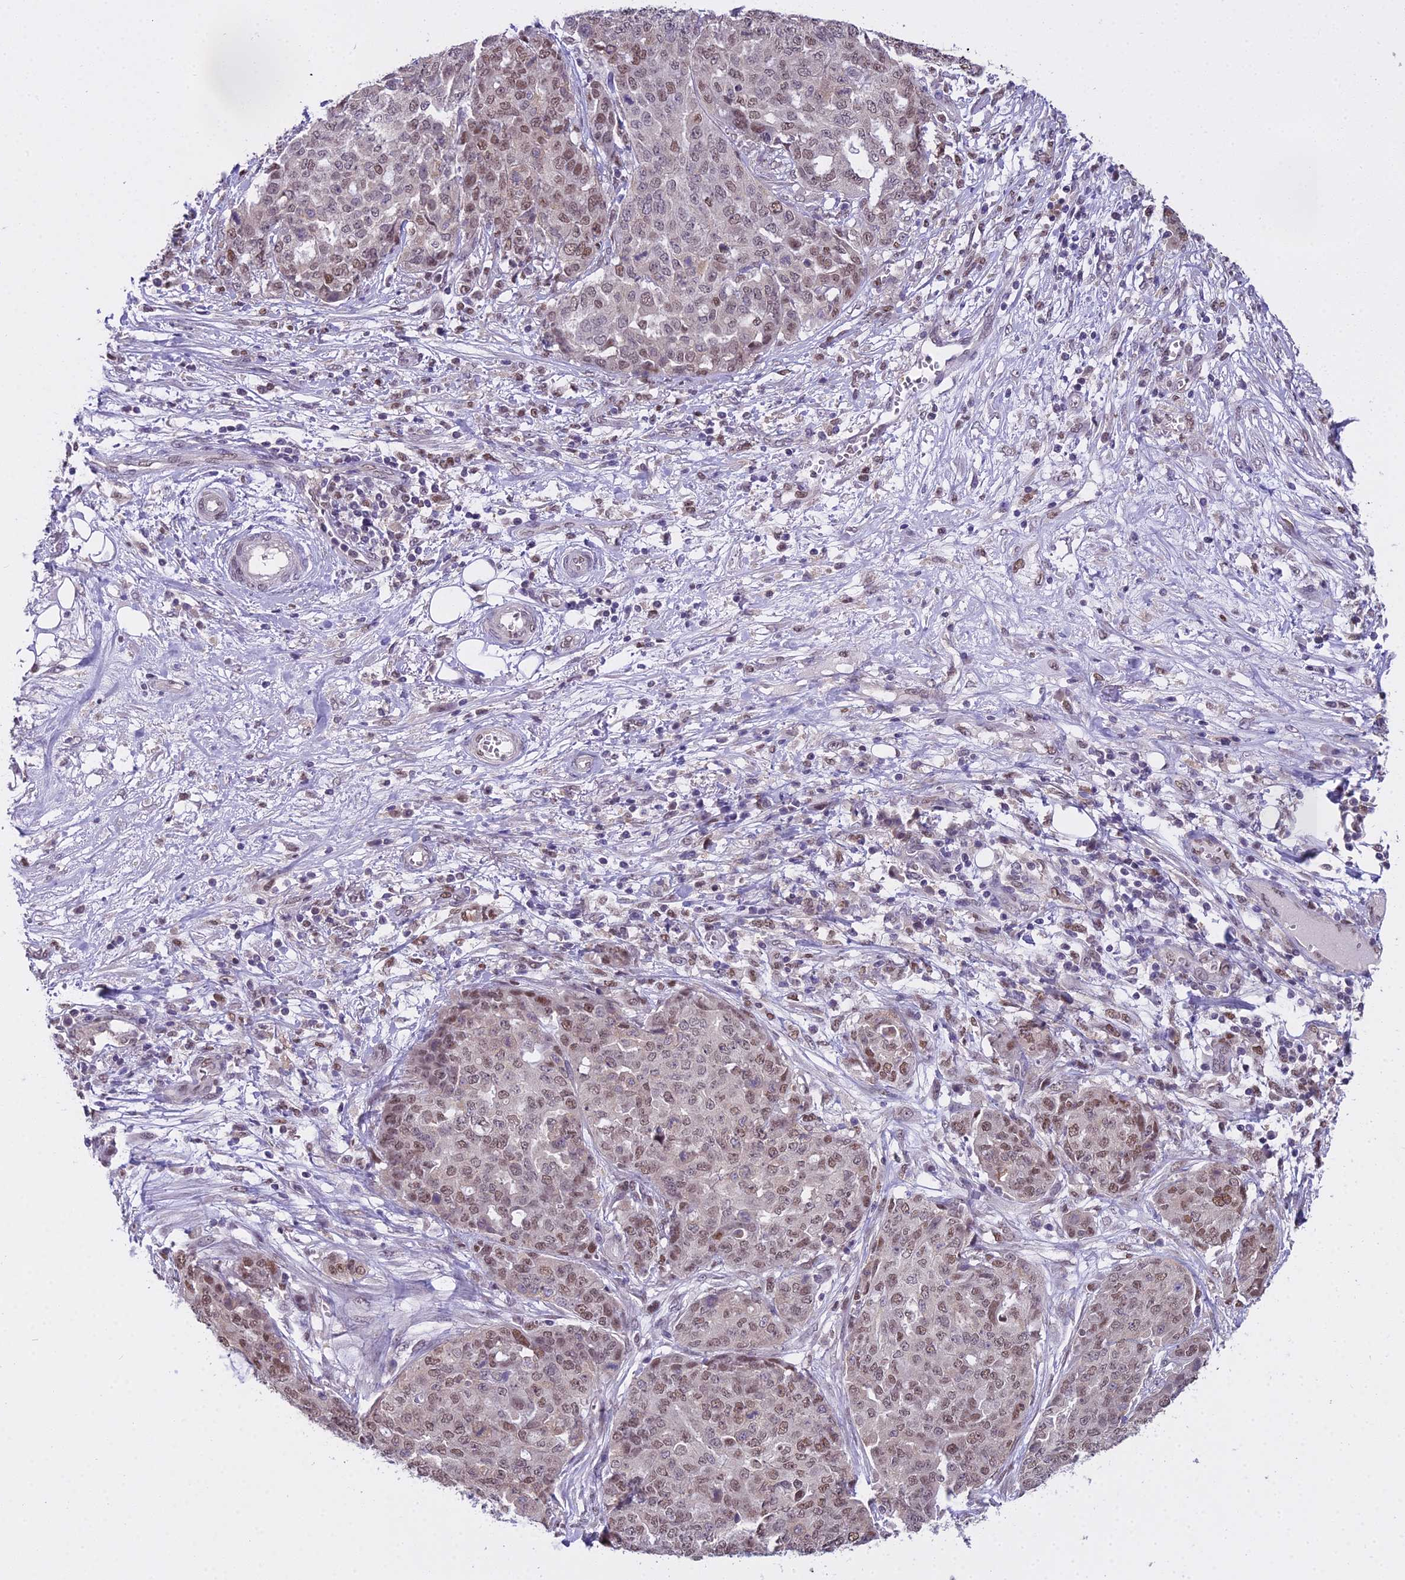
{"staining": {"intensity": "moderate", "quantity": "25%-75%", "location": "nuclear"}, "tissue": "ovarian cancer", "cell_type": "Tumor cells", "image_type": "cancer", "snomed": [{"axis": "morphology", "description": "Cystadenocarcinoma, serous, NOS"}, {"axis": "topography", "description": "Soft tissue"}, {"axis": "topography", "description": "Ovary"}], "caption": "Approximately 25%-75% of tumor cells in serous cystadenocarcinoma (ovarian) exhibit moderate nuclear protein staining as visualized by brown immunohistochemical staining.", "gene": "MAT2A", "patient": {"sex": "female", "age": 57}}